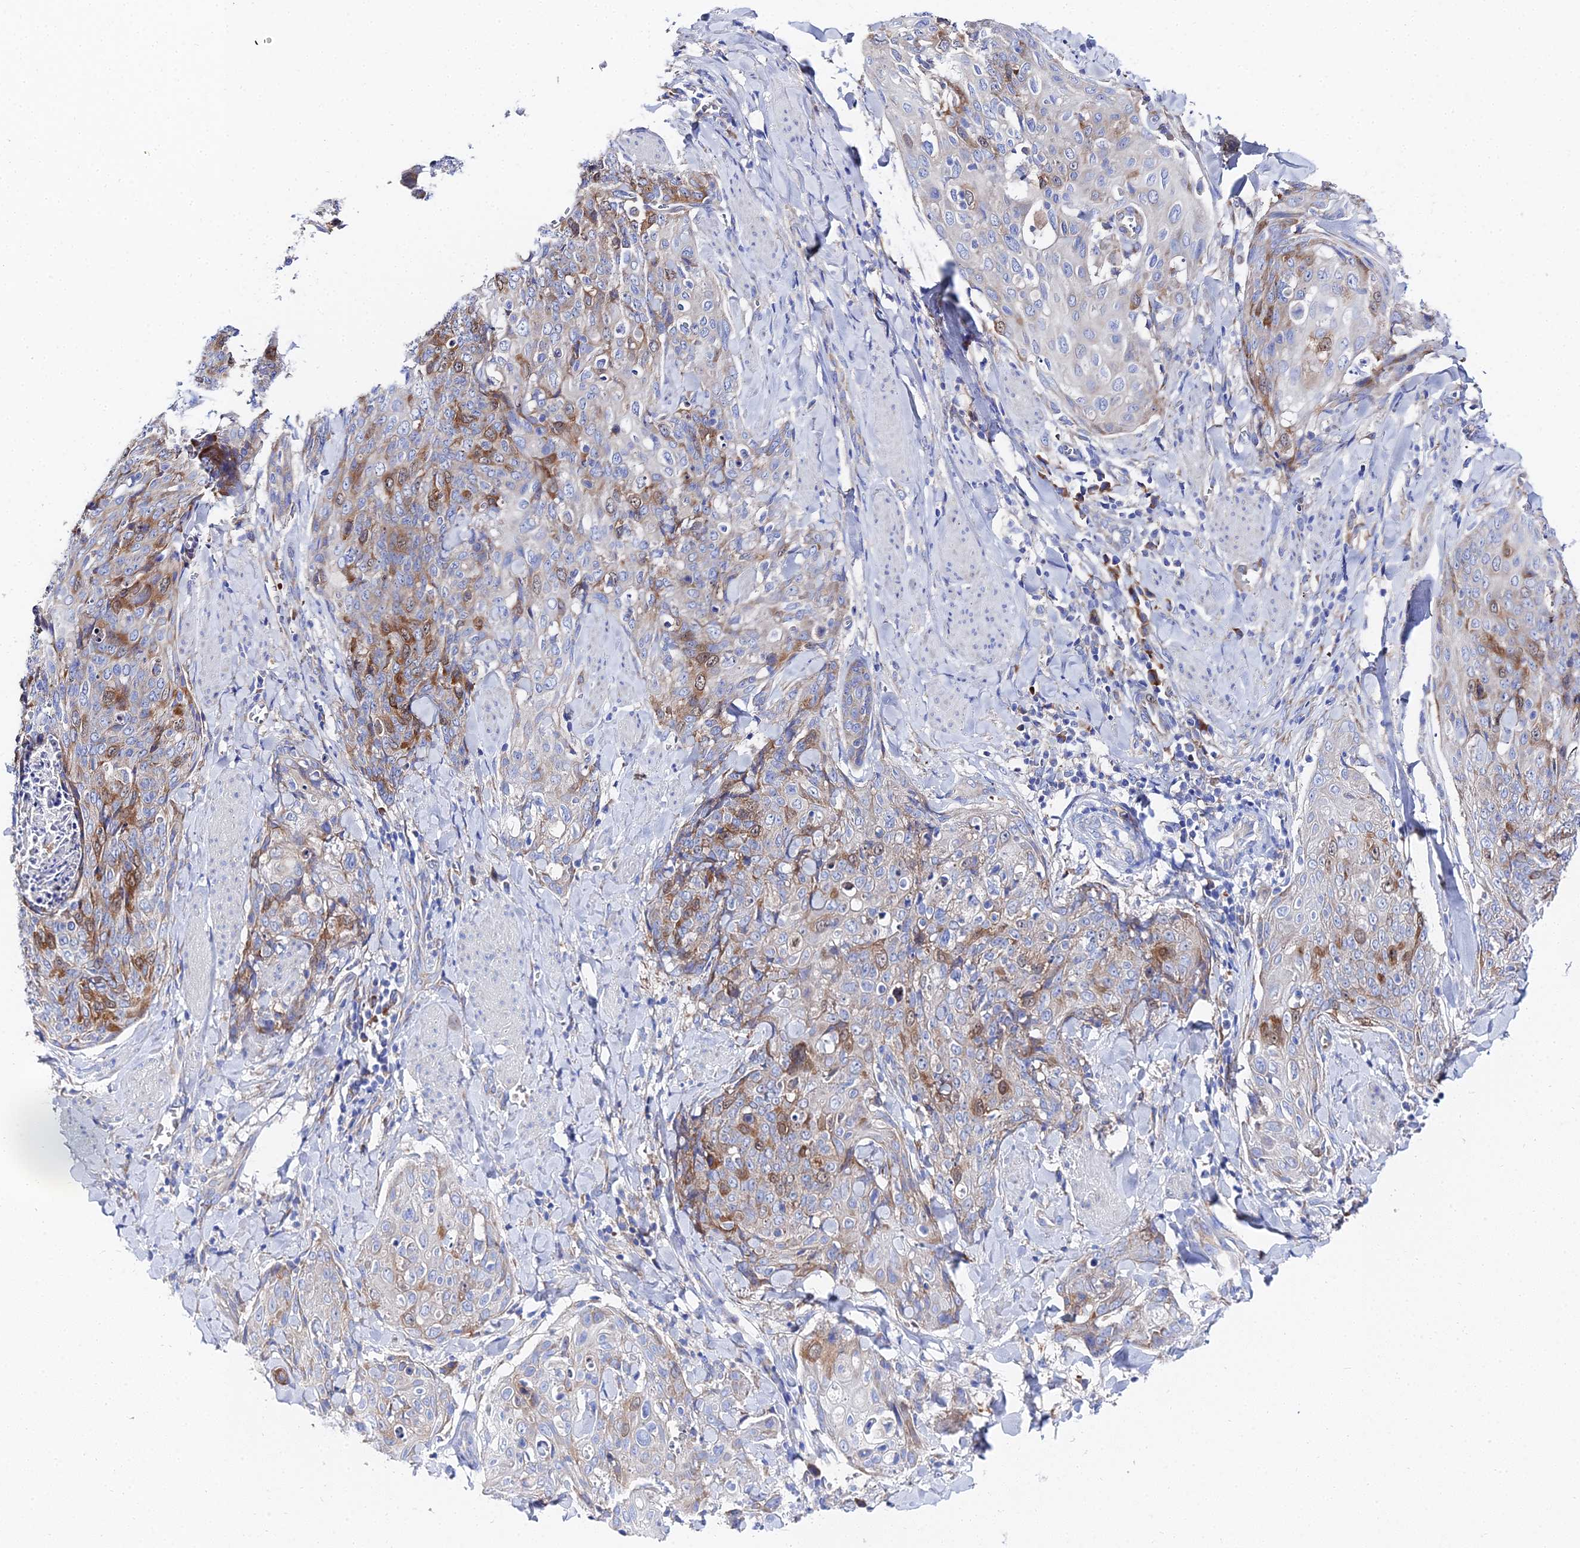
{"staining": {"intensity": "moderate", "quantity": "<25%", "location": "cytoplasmic/membranous"}, "tissue": "skin cancer", "cell_type": "Tumor cells", "image_type": "cancer", "snomed": [{"axis": "morphology", "description": "Squamous cell carcinoma, NOS"}, {"axis": "topography", "description": "Skin"}, {"axis": "topography", "description": "Vulva"}], "caption": "Immunohistochemical staining of skin cancer (squamous cell carcinoma) shows low levels of moderate cytoplasmic/membranous protein expression in about <25% of tumor cells. The protein of interest is stained brown, and the nuclei are stained in blue (DAB IHC with brightfield microscopy, high magnification).", "gene": "PTTG1", "patient": {"sex": "female", "age": 85}}